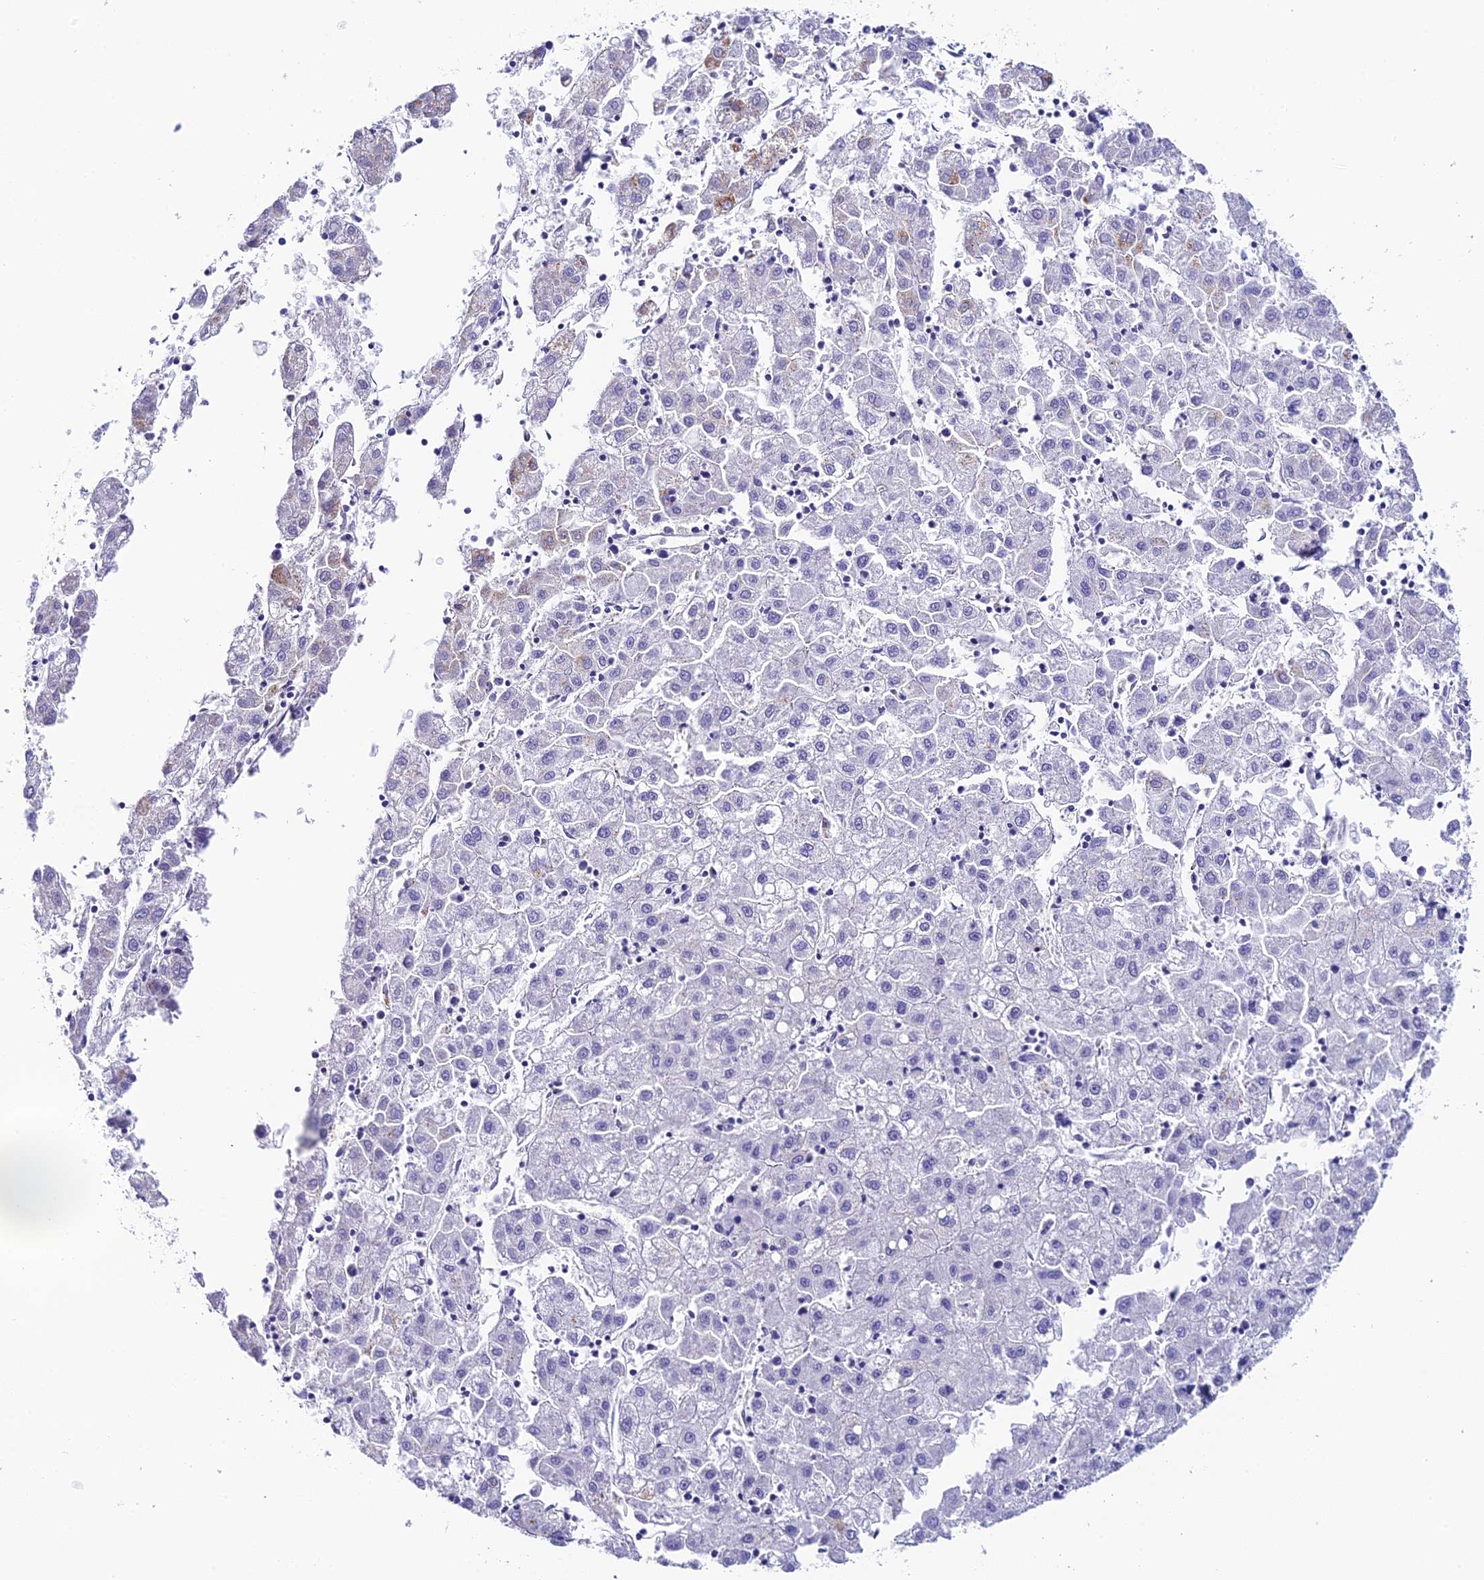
{"staining": {"intensity": "negative", "quantity": "none", "location": "none"}, "tissue": "liver cancer", "cell_type": "Tumor cells", "image_type": "cancer", "snomed": [{"axis": "morphology", "description": "Carcinoma, Hepatocellular, NOS"}, {"axis": "topography", "description": "Liver"}], "caption": "Immunohistochemistry of hepatocellular carcinoma (liver) displays no staining in tumor cells.", "gene": "C12orf29", "patient": {"sex": "male", "age": 72}}